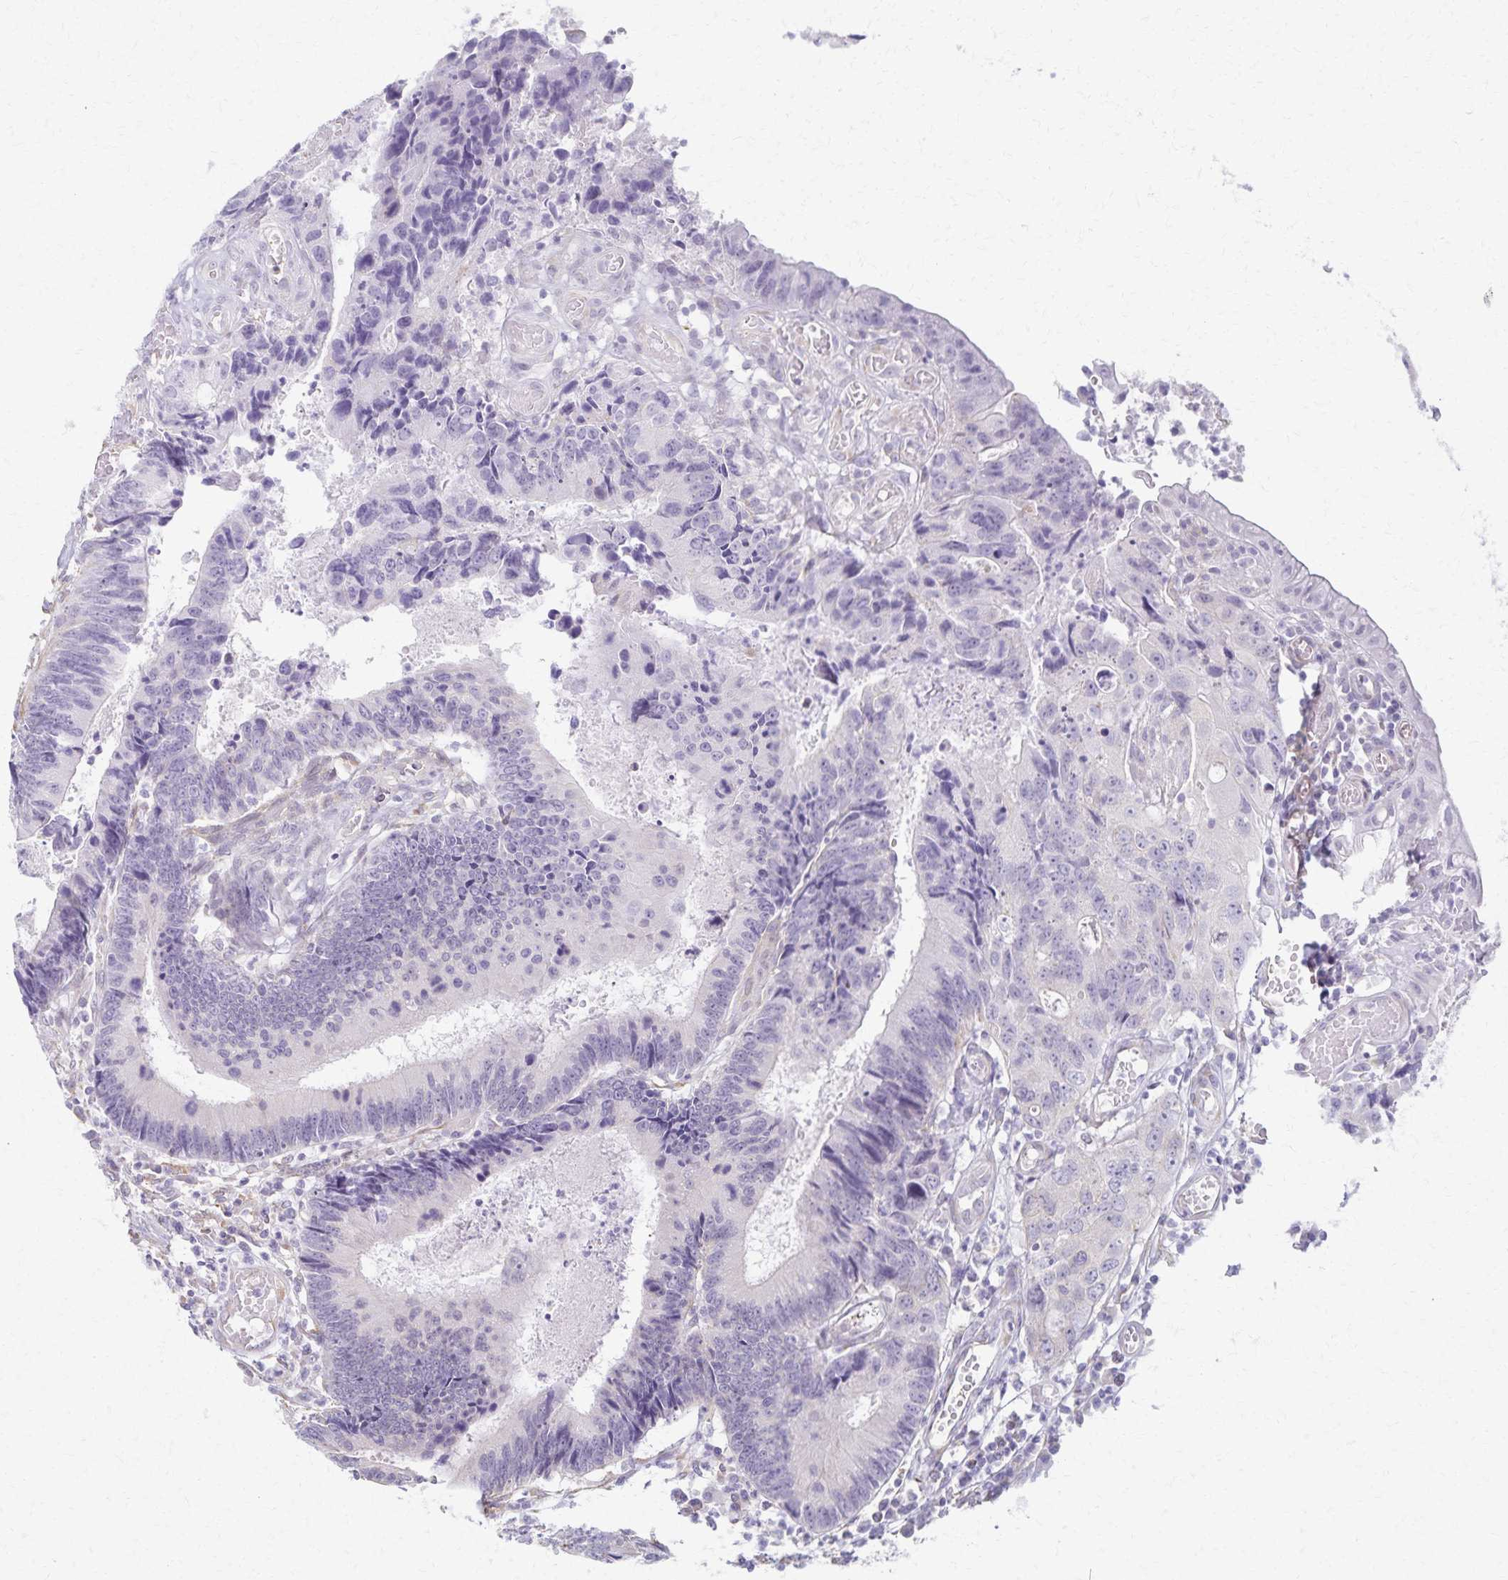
{"staining": {"intensity": "negative", "quantity": "none", "location": "none"}, "tissue": "colorectal cancer", "cell_type": "Tumor cells", "image_type": "cancer", "snomed": [{"axis": "morphology", "description": "Adenocarcinoma, NOS"}, {"axis": "topography", "description": "Colon"}], "caption": "Immunohistochemistry (IHC) micrograph of colorectal cancer stained for a protein (brown), which reveals no expression in tumor cells.", "gene": "KISS1", "patient": {"sex": "female", "age": 67}}